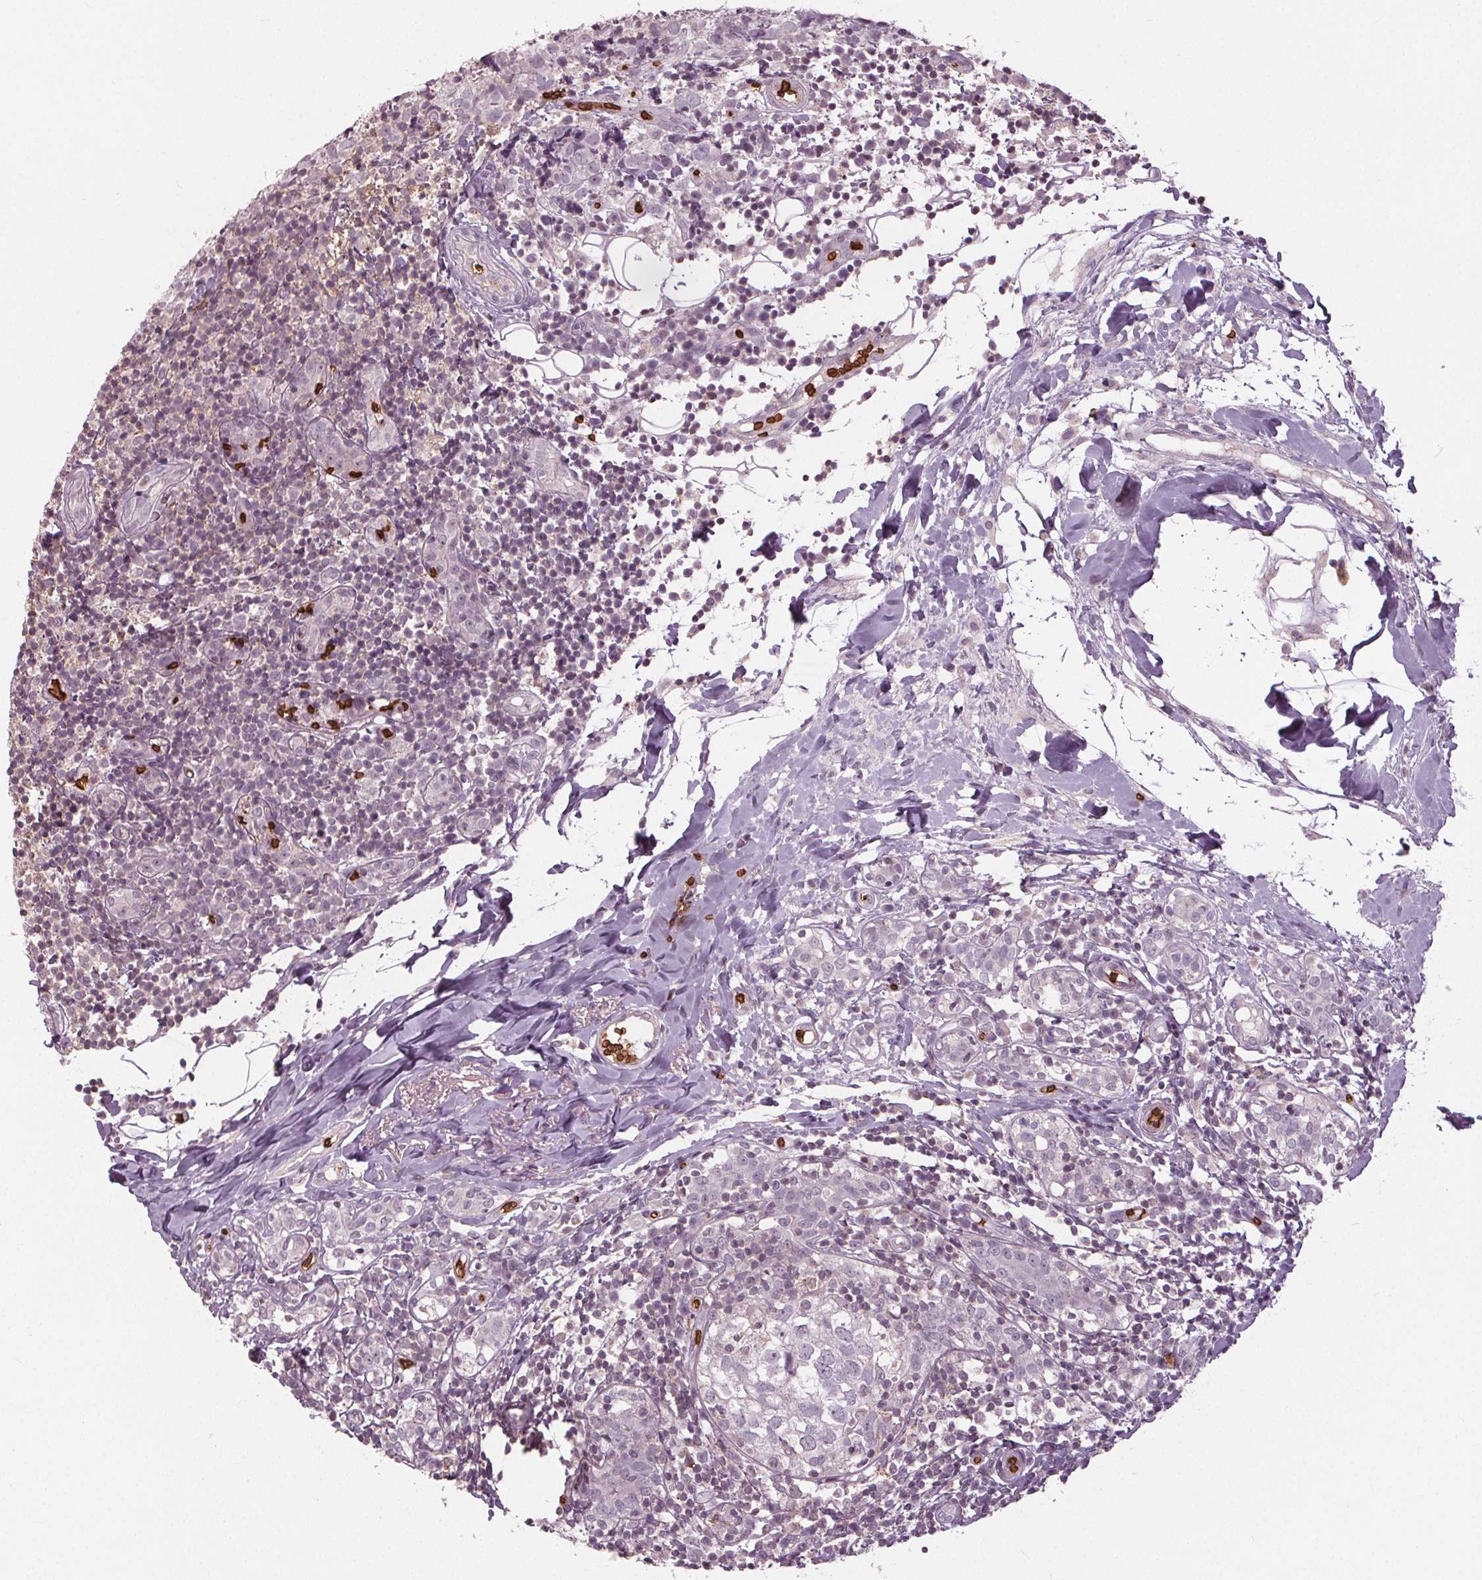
{"staining": {"intensity": "negative", "quantity": "none", "location": "none"}, "tissue": "breast cancer", "cell_type": "Tumor cells", "image_type": "cancer", "snomed": [{"axis": "morphology", "description": "Duct carcinoma"}, {"axis": "topography", "description": "Breast"}], "caption": "Invasive ductal carcinoma (breast) was stained to show a protein in brown. There is no significant expression in tumor cells.", "gene": "SLC4A1", "patient": {"sex": "female", "age": 30}}